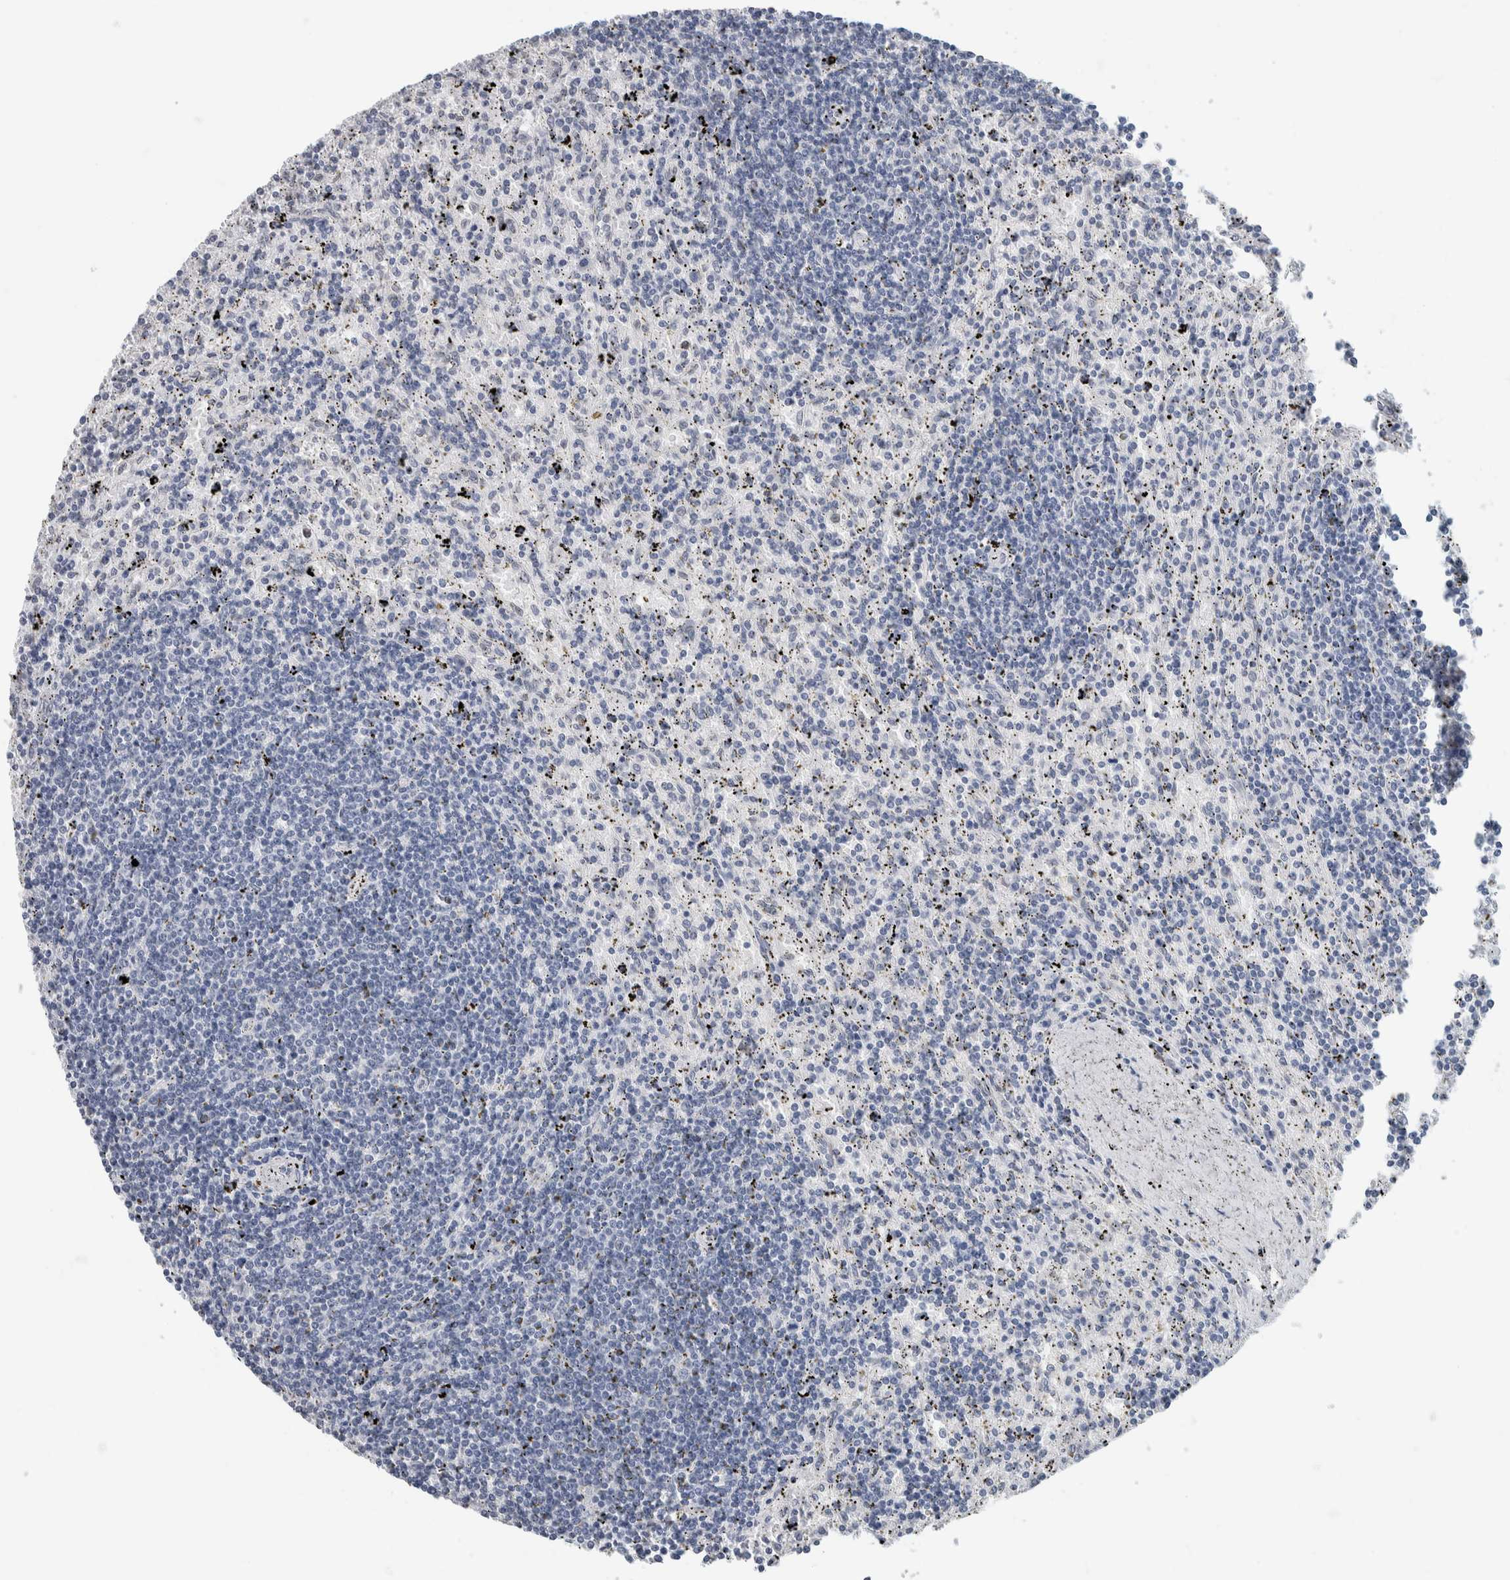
{"staining": {"intensity": "negative", "quantity": "none", "location": "none"}, "tissue": "lymphoma", "cell_type": "Tumor cells", "image_type": "cancer", "snomed": [{"axis": "morphology", "description": "Malignant lymphoma, non-Hodgkin's type, Low grade"}, {"axis": "topography", "description": "Spleen"}], "caption": "Immunohistochemistry of malignant lymphoma, non-Hodgkin's type (low-grade) displays no staining in tumor cells.", "gene": "NEFM", "patient": {"sex": "male", "age": 76}}